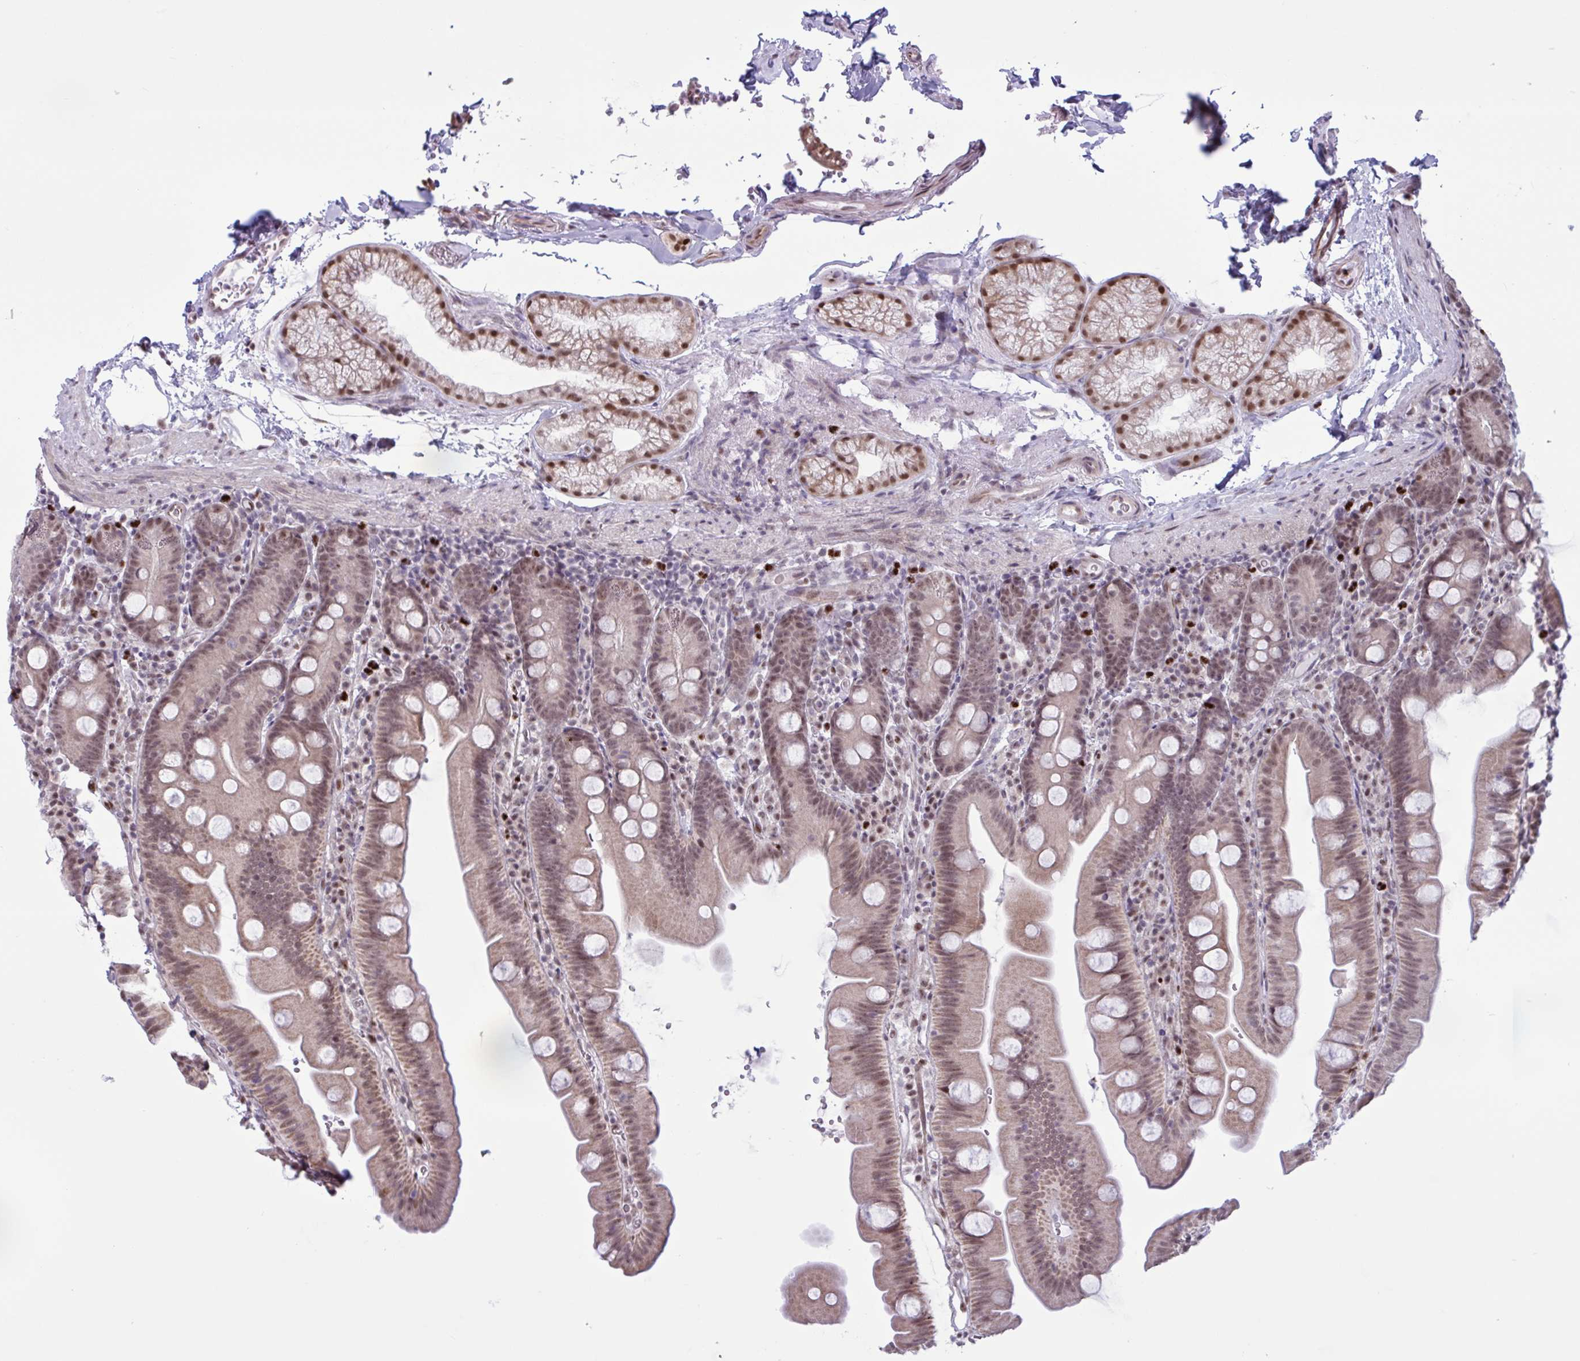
{"staining": {"intensity": "moderate", "quantity": "25%-75%", "location": "nuclear"}, "tissue": "small intestine", "cell_type": "Glandular cells", "image_type": "normal", "snomed": [{"axis": "morphology", "description": "Normal tissue, NOS"}, {"axis": "topography", "description": "Small intestine"}], "caption": "A high-resolution micrograph shows IHC staining of benign small intestine, which exhibits moderate nuclear staining in approximately 25%-75% of glandular cells.", "gene": "PRMT6", "patient": {"sex": "female", "age": 68}}